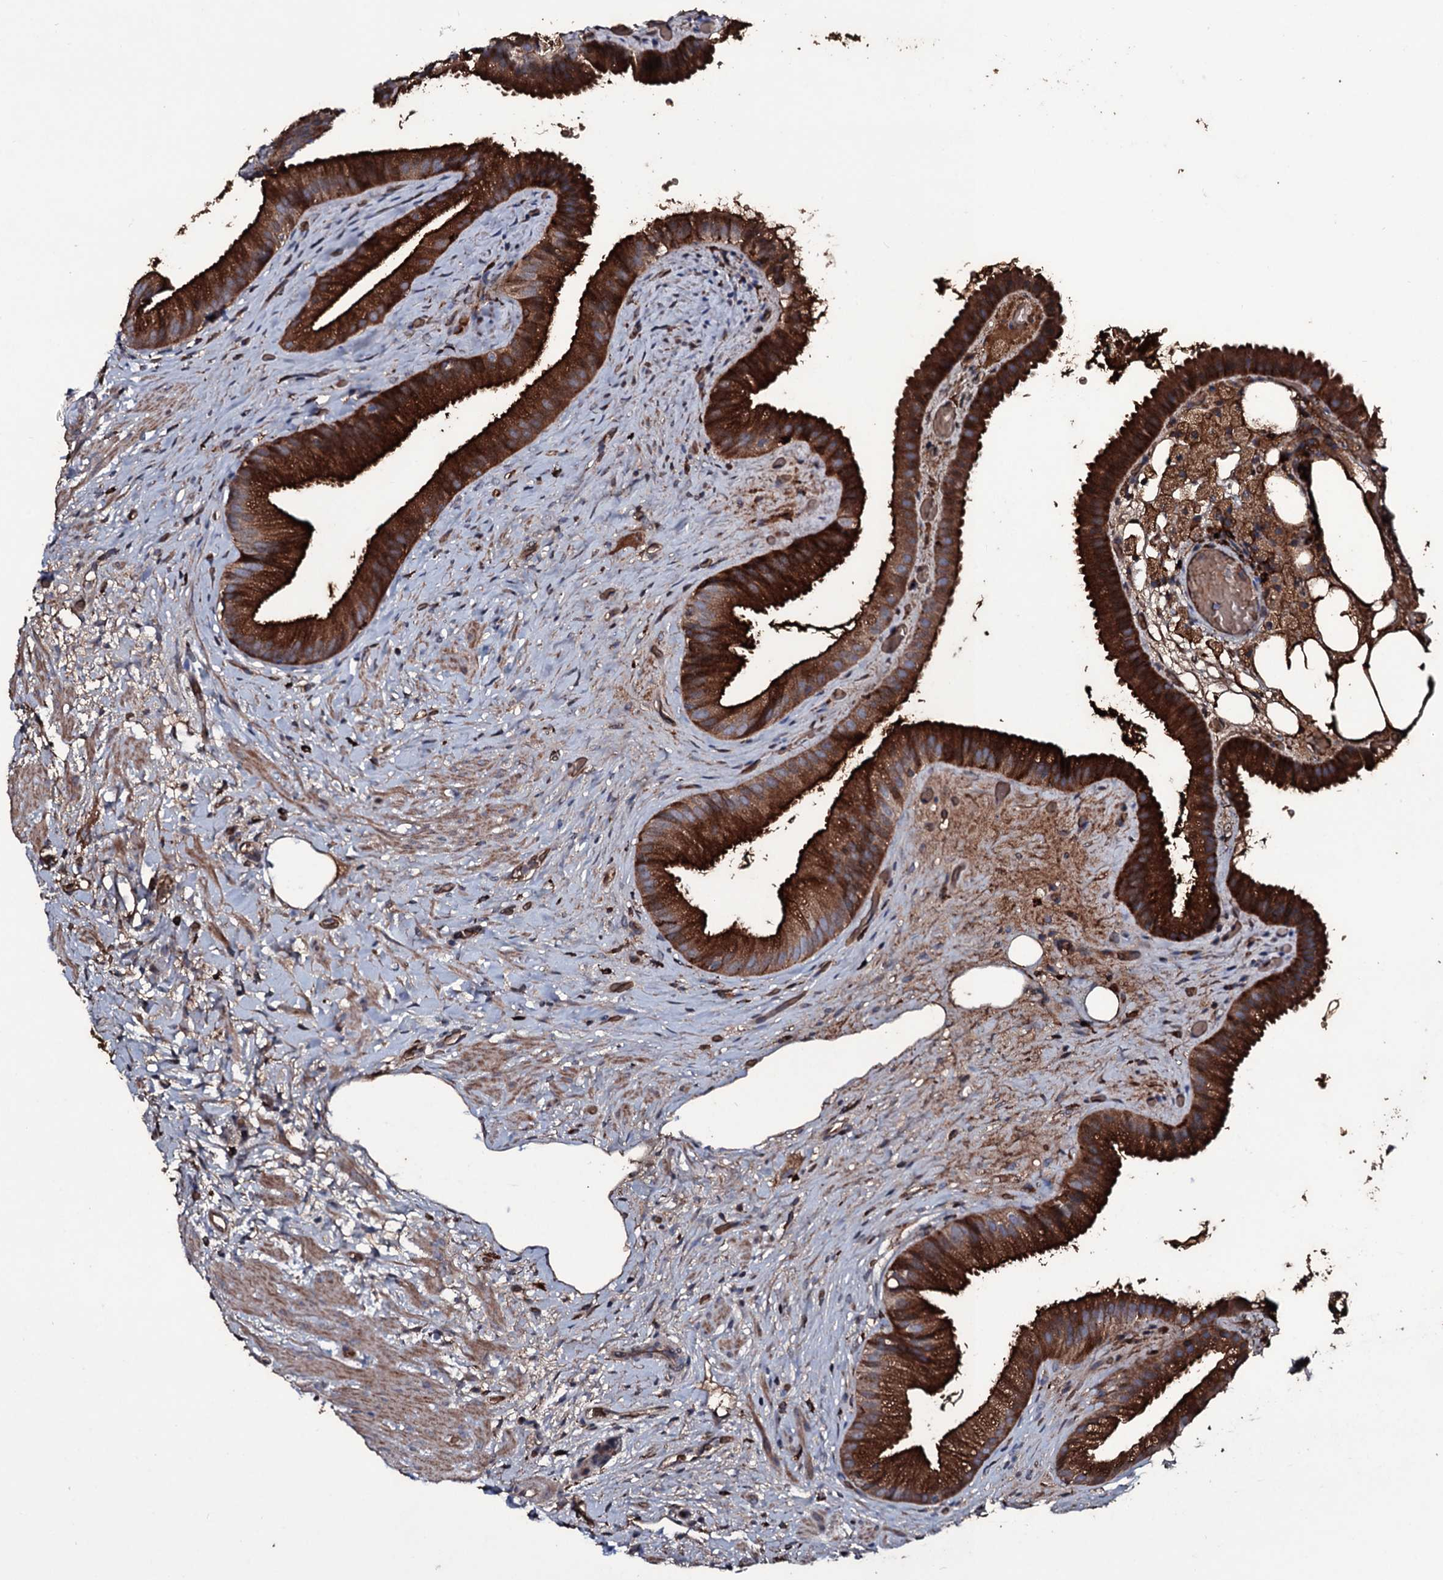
{"staining": {"intensity": "strong", "quantity": ">75%", "location": "cytoplasmic/membranous"}, "tissue": "gallbladder", "cell_type": "Glandular cells", "image_type": "normal", "snomed": [{"axis": "morphology", "description": "Normal tissue, NOS"}, {"axis": "morphology", "description": "Inflammation, NOS"}, {"axis": "topography", "description": "Gallbladder"}], "caption": "Glandular cells display strong cytoplasmic/membranous staining in about >75% of cells in unremarkable gallbladder.", "gene": "ZSWIM8", "patient": {"sex": "male", "age": 51}}